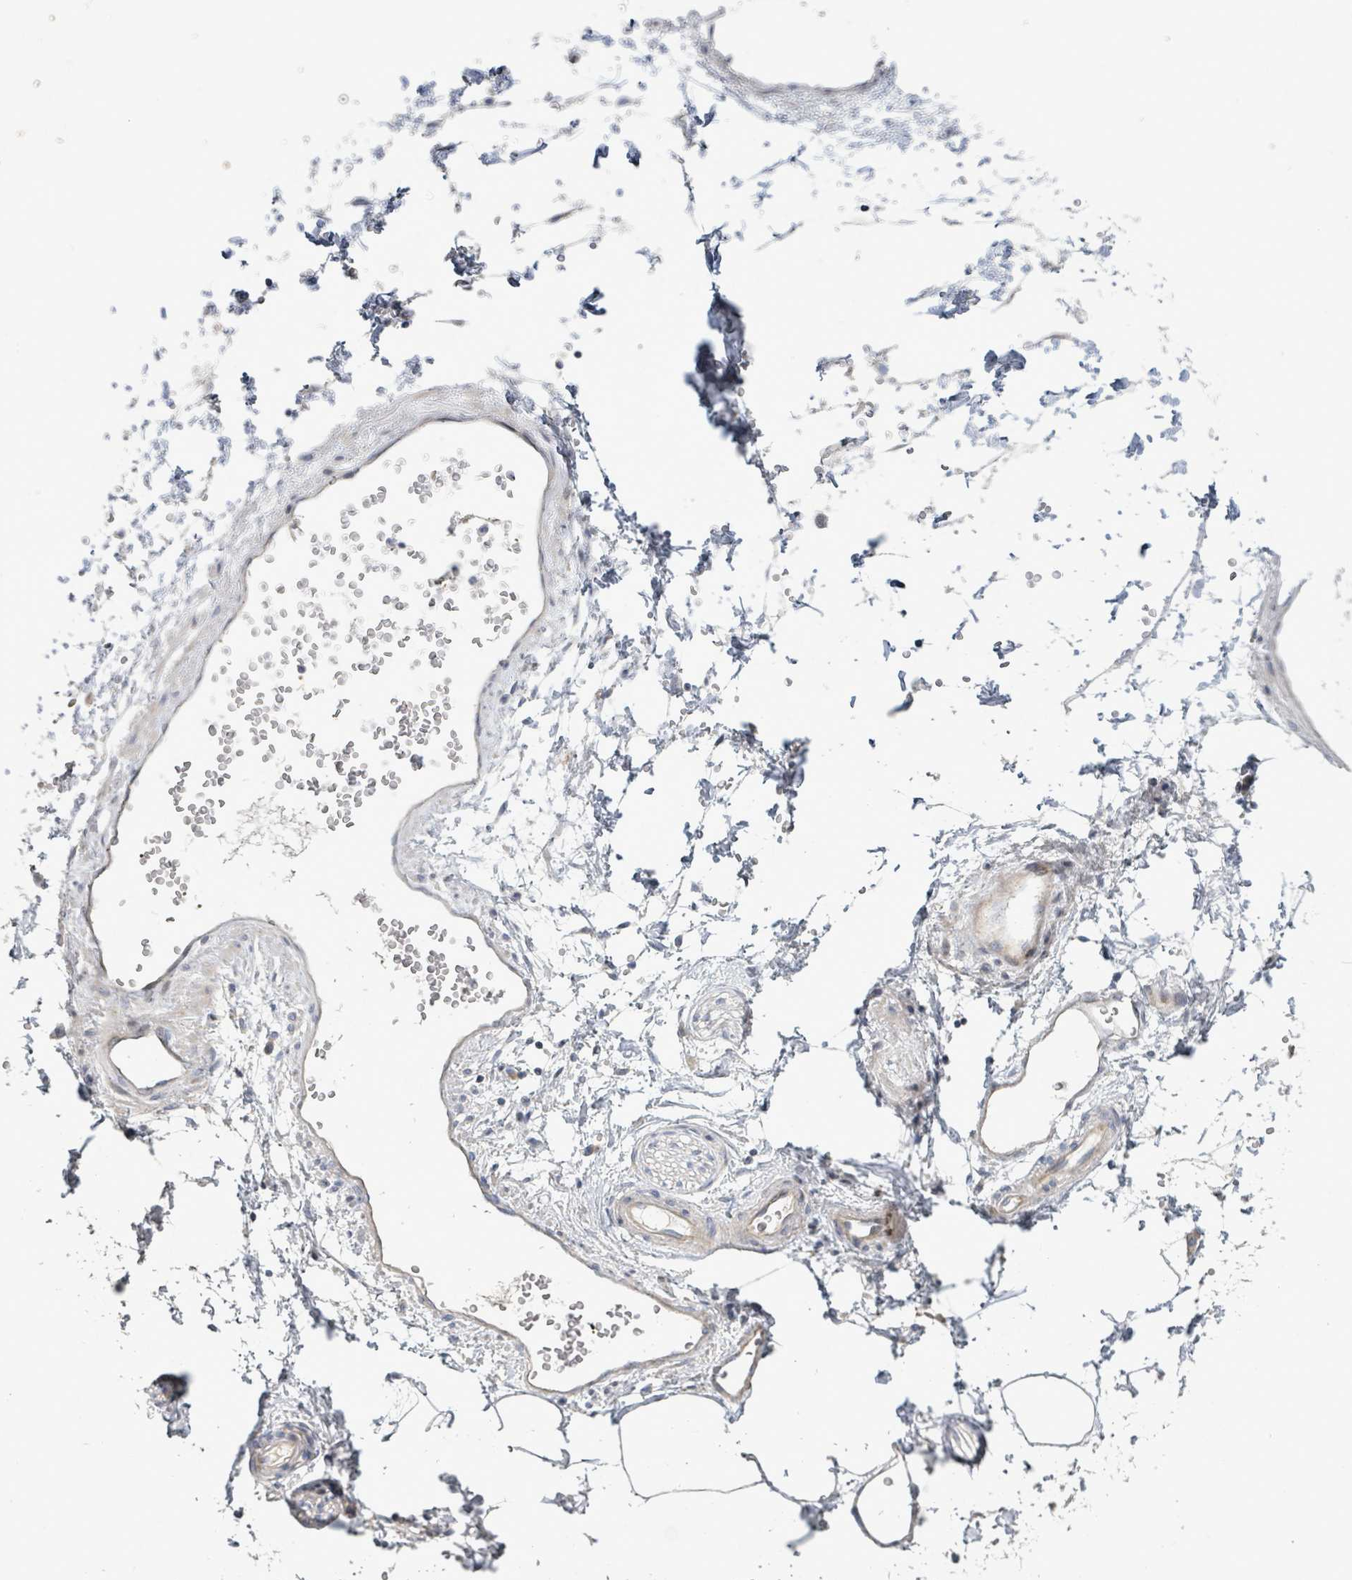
{"staining": {"intensity": "negative", "quantity": "none", "location": "none"}, "tissue": "adipose tissue", "cell_type": "Adipocytes", "image_type": "normal", "snomed": [{"axis": "morphology", "description": "Normal tissue, NOS"}, {"axis": "topography", "description": "Prostate"}, {"axis": "topography", "description": "Peripheral nerve tissue"}], "caption": "High magnification brightfield microscopy of benign adipose tissue stained with DAB (3,3'-diaminobenzidine) (brown) and counterstained with hematoxylin (blue): adipocytes show no significant positivity. (Brightfield microscopy of DAB immunohistochemistry at high magnification).", "gene": "LILRA4", "patient": {"sex": "male", "age": 55}}